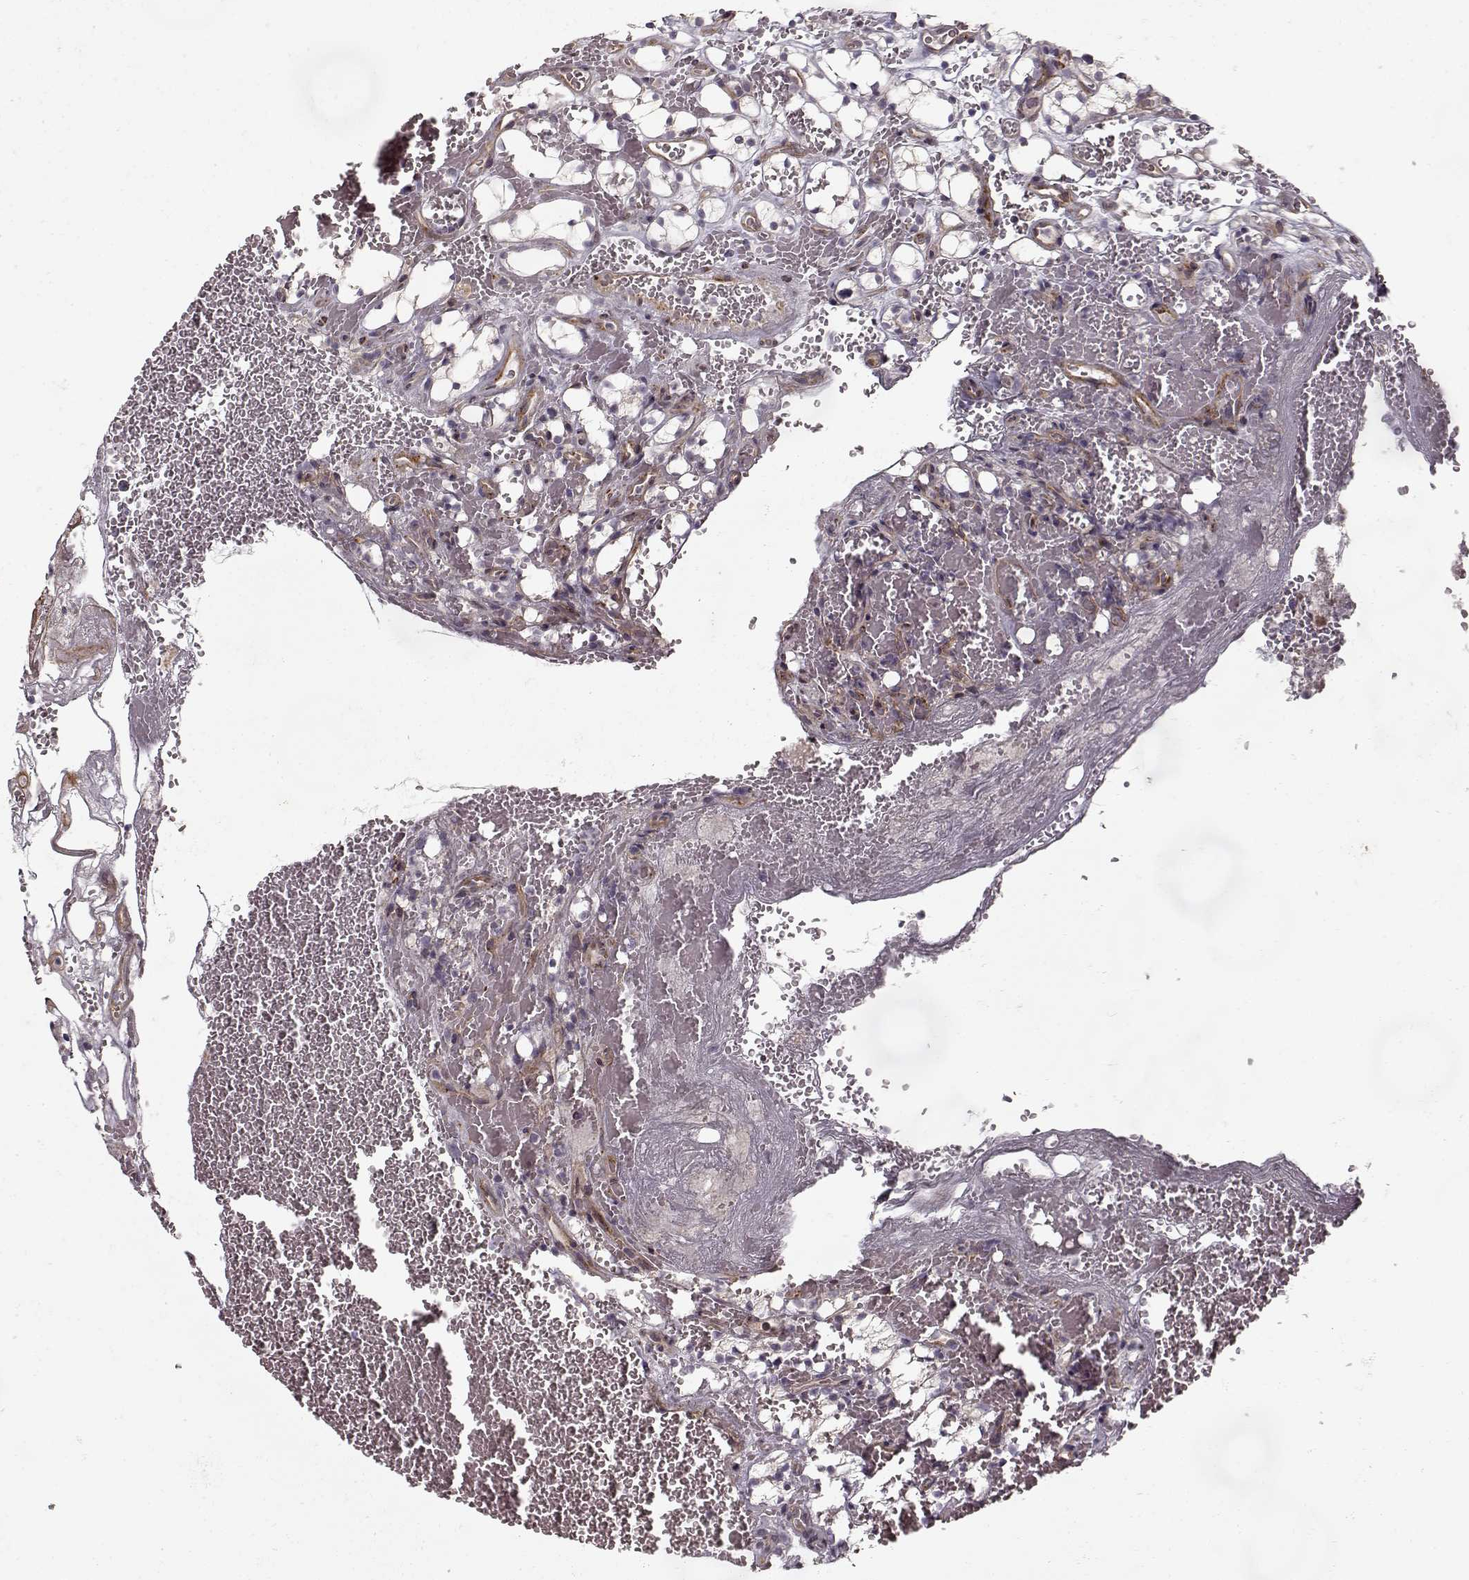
{"staining": {"intensity": "negative", "quantity": "none", "location": "none"}, "tissue": "renal cancer", "cell_type": "Tumor cells", "image_type": "cancer", "snomed": [{"axis": "morphology", "description": "Adenocarcinoma, NOS"}, {"axis": "topography", "description": "Kidney"}], "caption": "There is no significant positivity in tumor cells of renal cancer. Nuclei are stained in blue.", "gene": "LAMB2", "patient": {"sex": "female", "age": 69}}